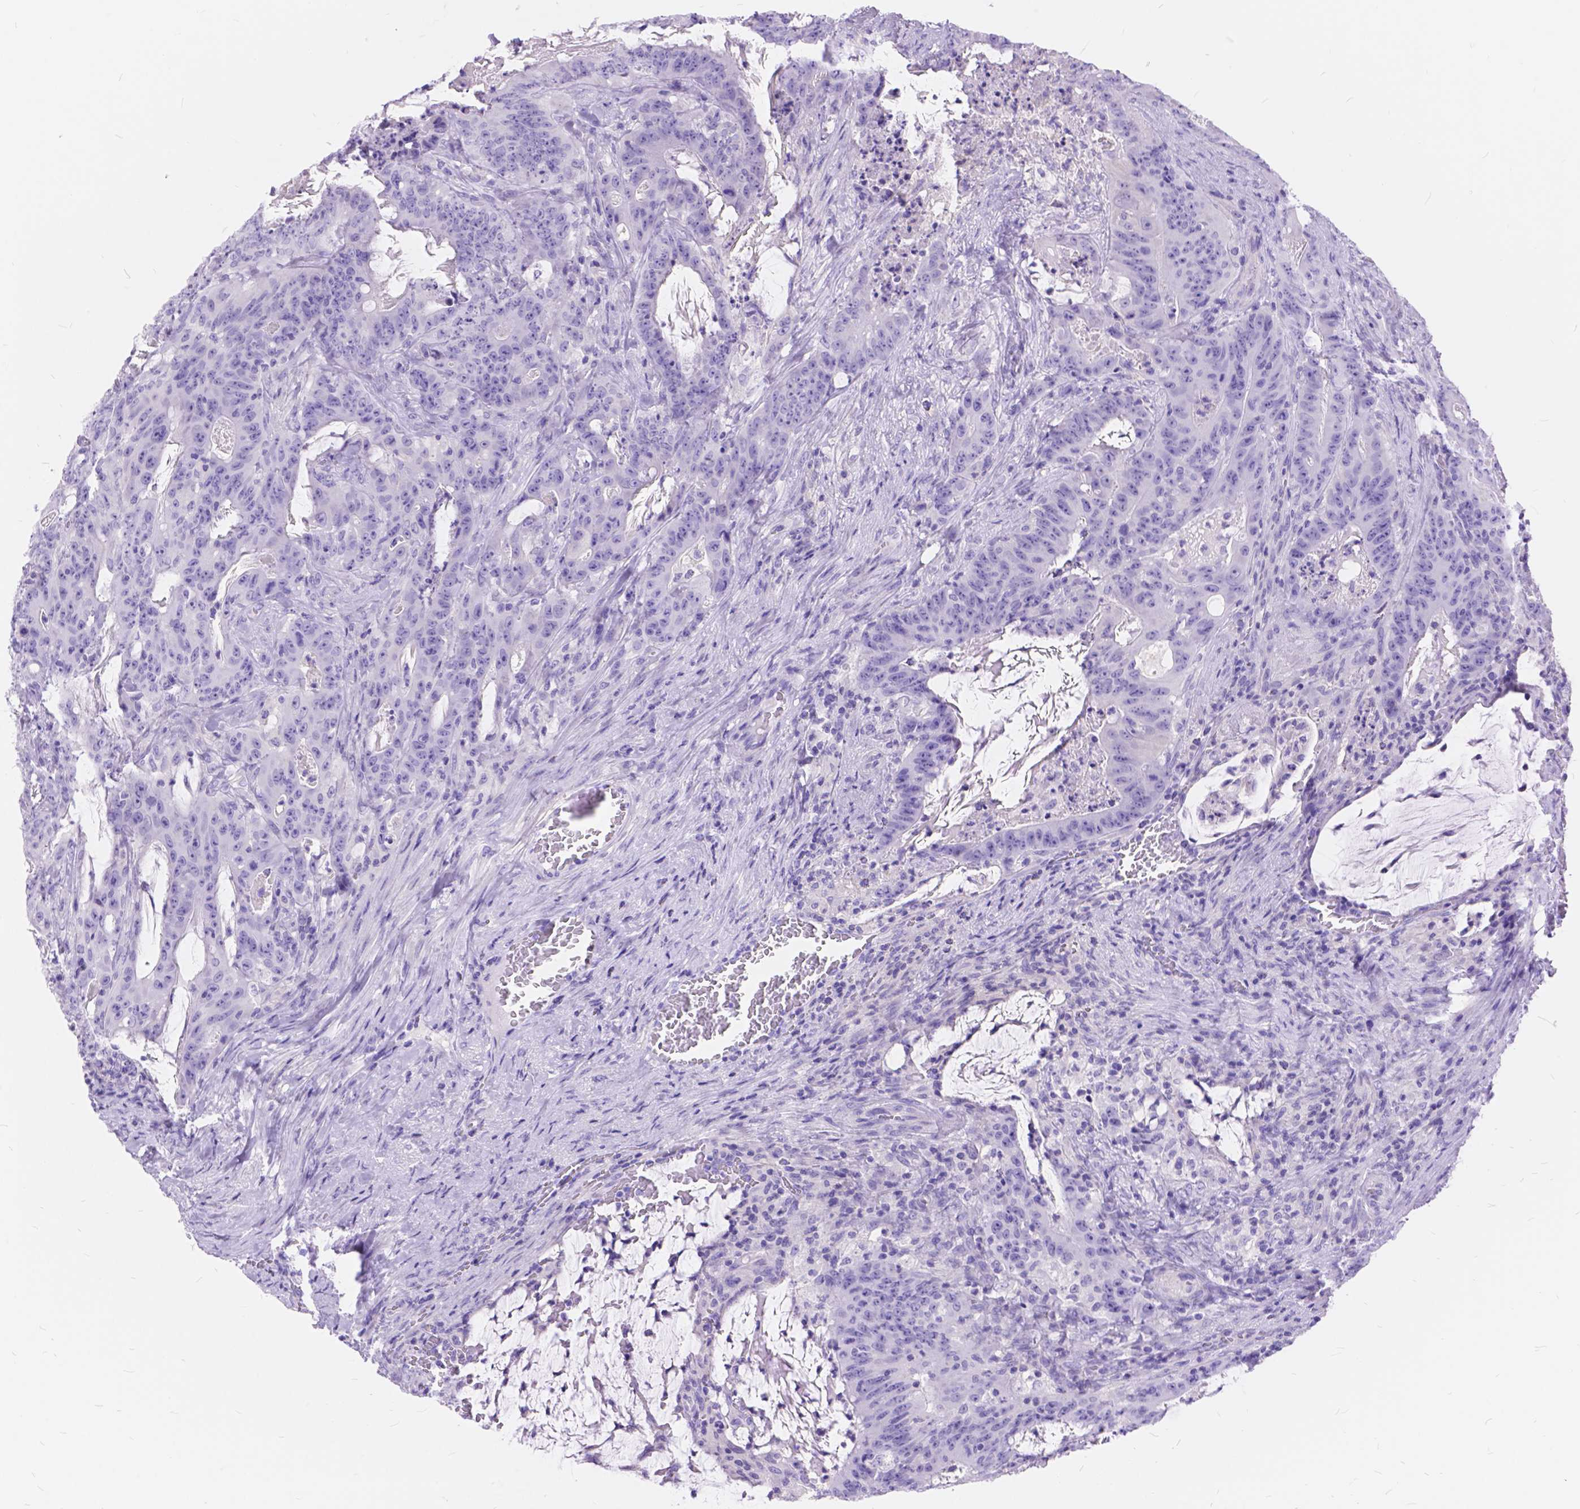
{"staining": {"intensity": "negative", "quantity": "none", "location": "none"}, "tissue": "colorectal cancer", "cell_type": "Tumor cells", "image_type": "cancer", "snomed": [{"axis": "morphology", "description": "Adenocarcinoma, NOS"}, {"axis": "topography", "description": "Colon"}], "caption": "This is an immunohistochemistry histopathology image of human colorectal cancer (adenocarcinoma). There is no expression in tumor cells.", "gene": "FOXL2", "patient": {"sex": "male", "age": 33}}